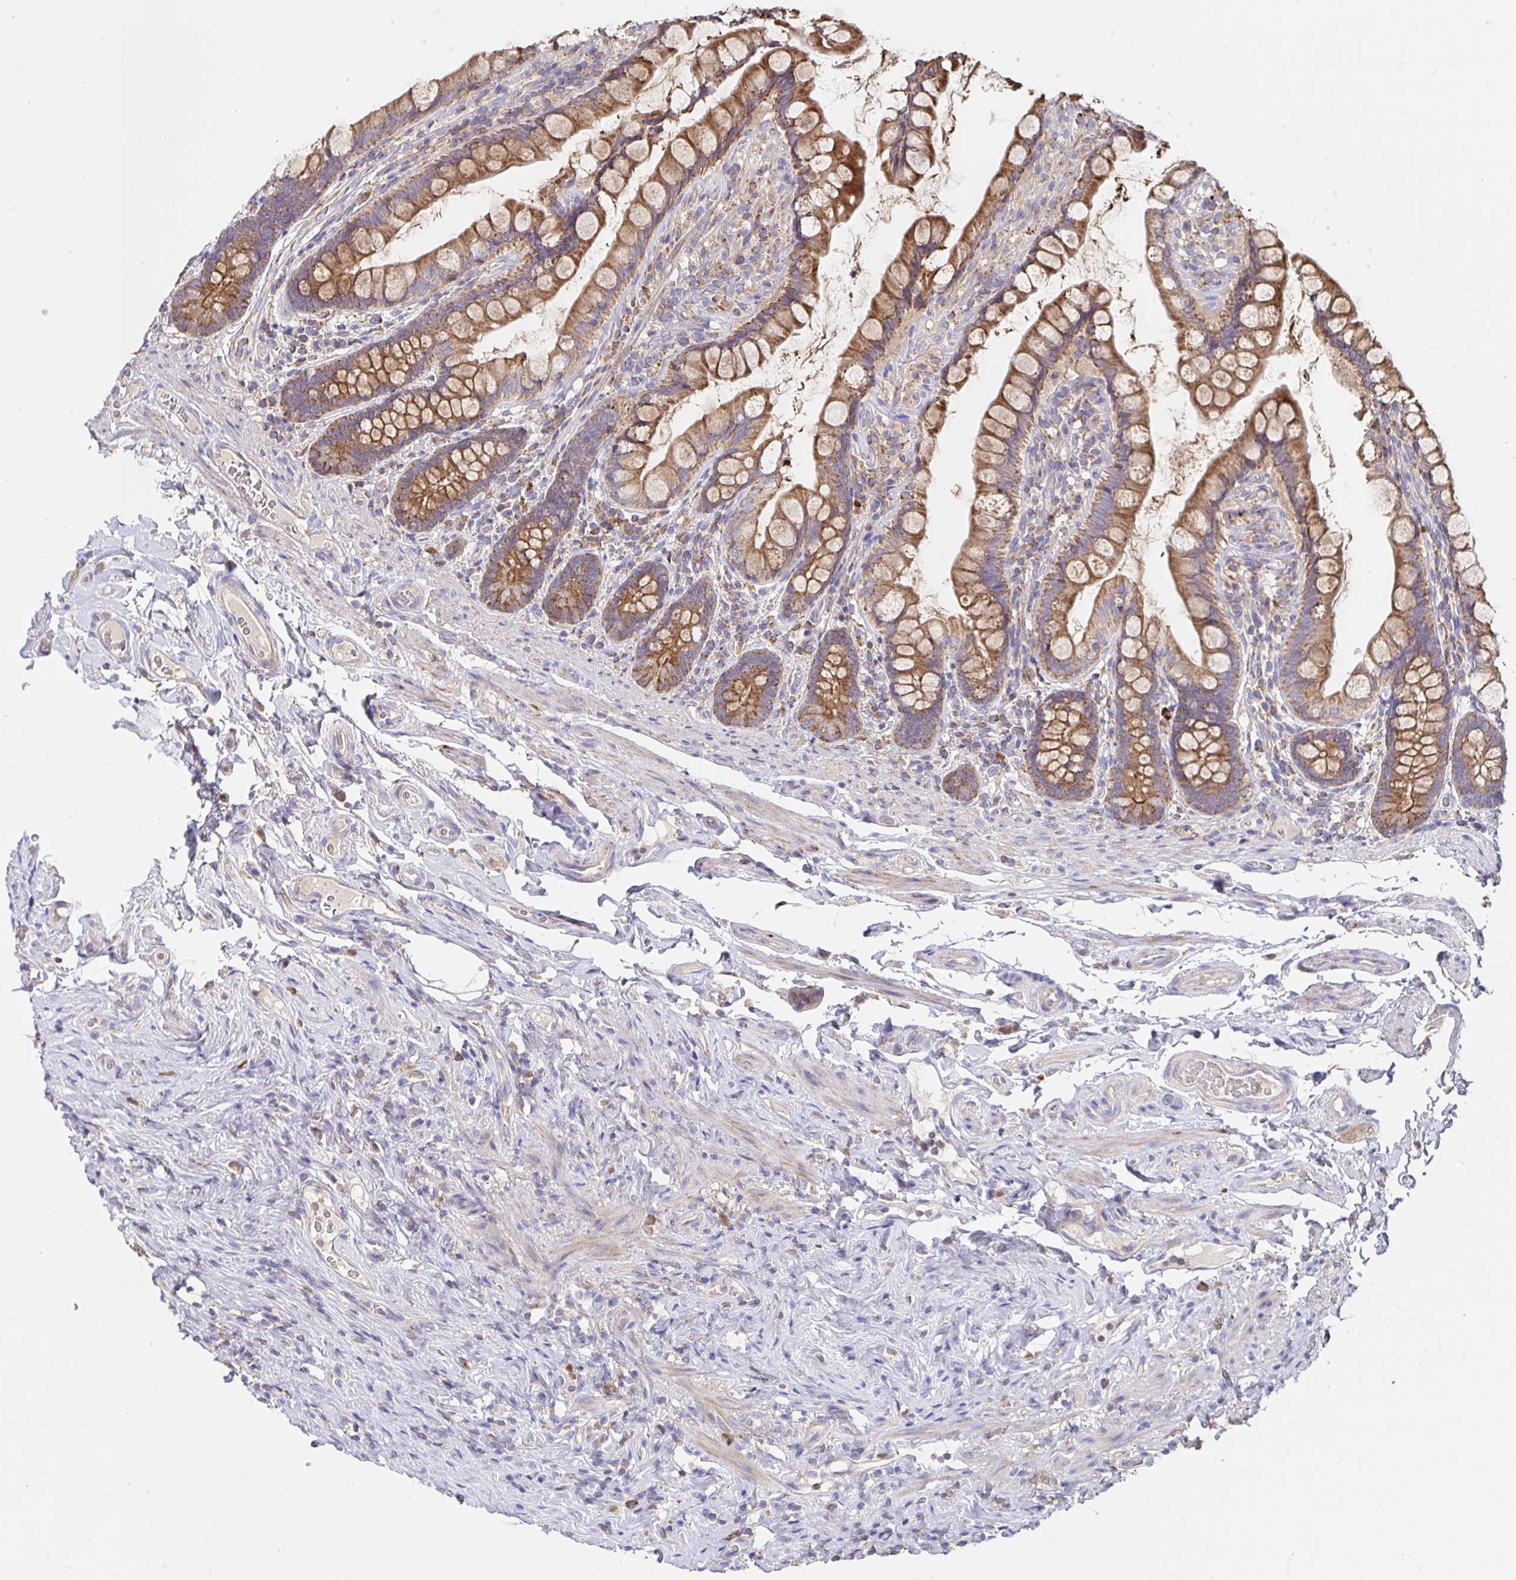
{"staining": {"intensity": "strong", "quantity": ">75%", "location": "cytoplasmic/membranous"}, "tissue": "small intestine", "cell_type": "Glandular cells", "image_type": "normal", "snomed": [{"axis": "morphology", "description": "Normal tissue, NOS"}, {"axis": "topography", "description": "Small intestine"}], "caption": "A photomicrograph showing strong cytoplasmic/membranous expression in about >75% of glandular cells in benign small intestine, as visualized by brown immunohistochemical staining.", "gene": "PRDX3", "patient": {"sex": "male", "age": 70}}